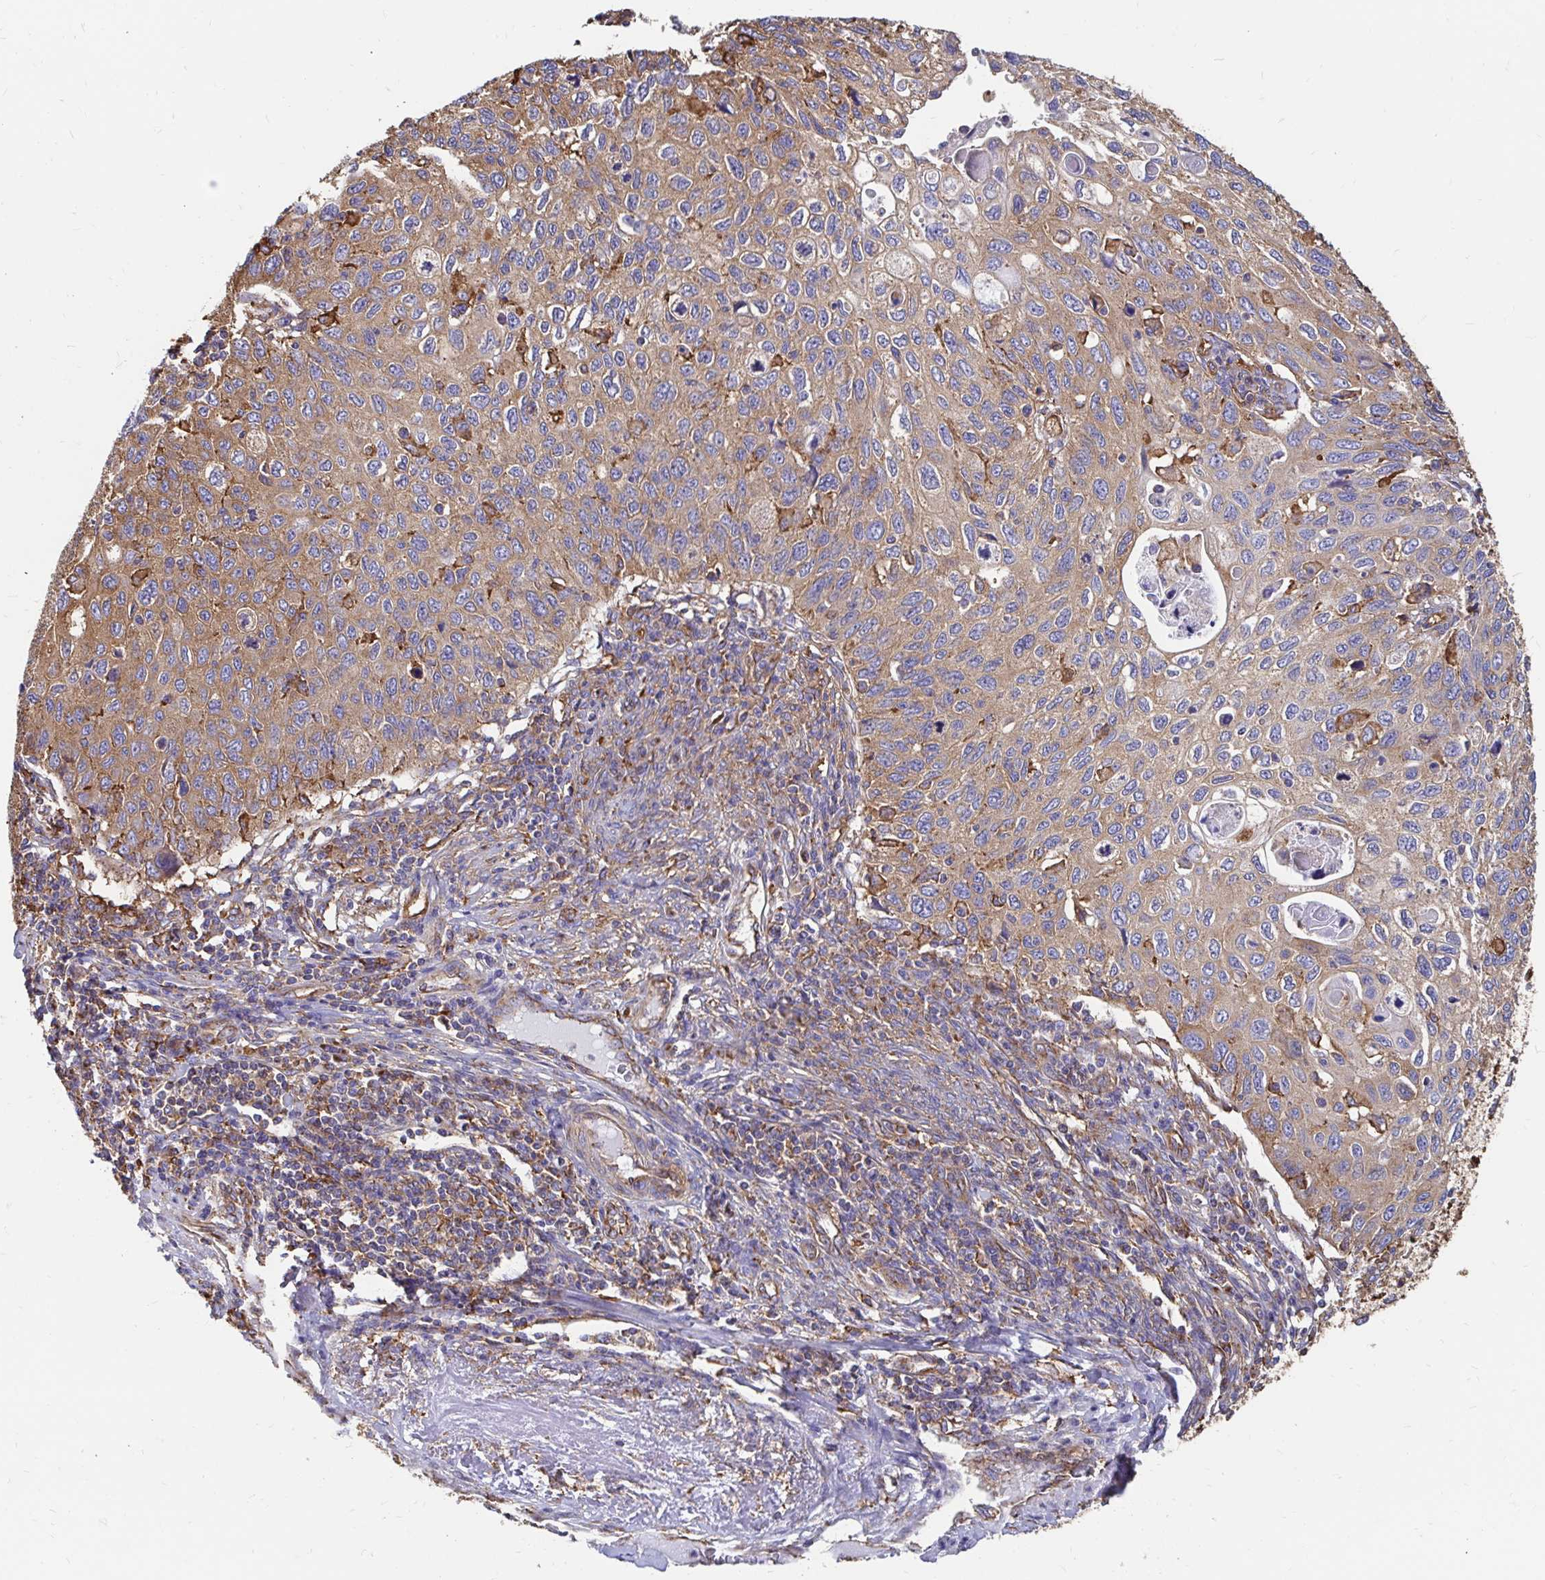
{"staining": {"intensity": "moderate", "quantity": ">75%", "location": "cytoplasmic/membranous"}, "tissue": "cervical cancer", "cell_type": "Tumor cells", "image_type": "cancer", "snomed": [{"axis": "morphology", "description": "Squamous cell carcinoma, NOS"}, {"axis": "topography", "description": "Cervix"}], "caption": "Cervical cancer (squamous cell carcinoma) tissue reveals moderate cytoplasmic/membranous staining in about >75% of tumor cells Nuclei are stained in blue.", "gene": "CLTC", "patient": {"sex": "female", "age": 70}}